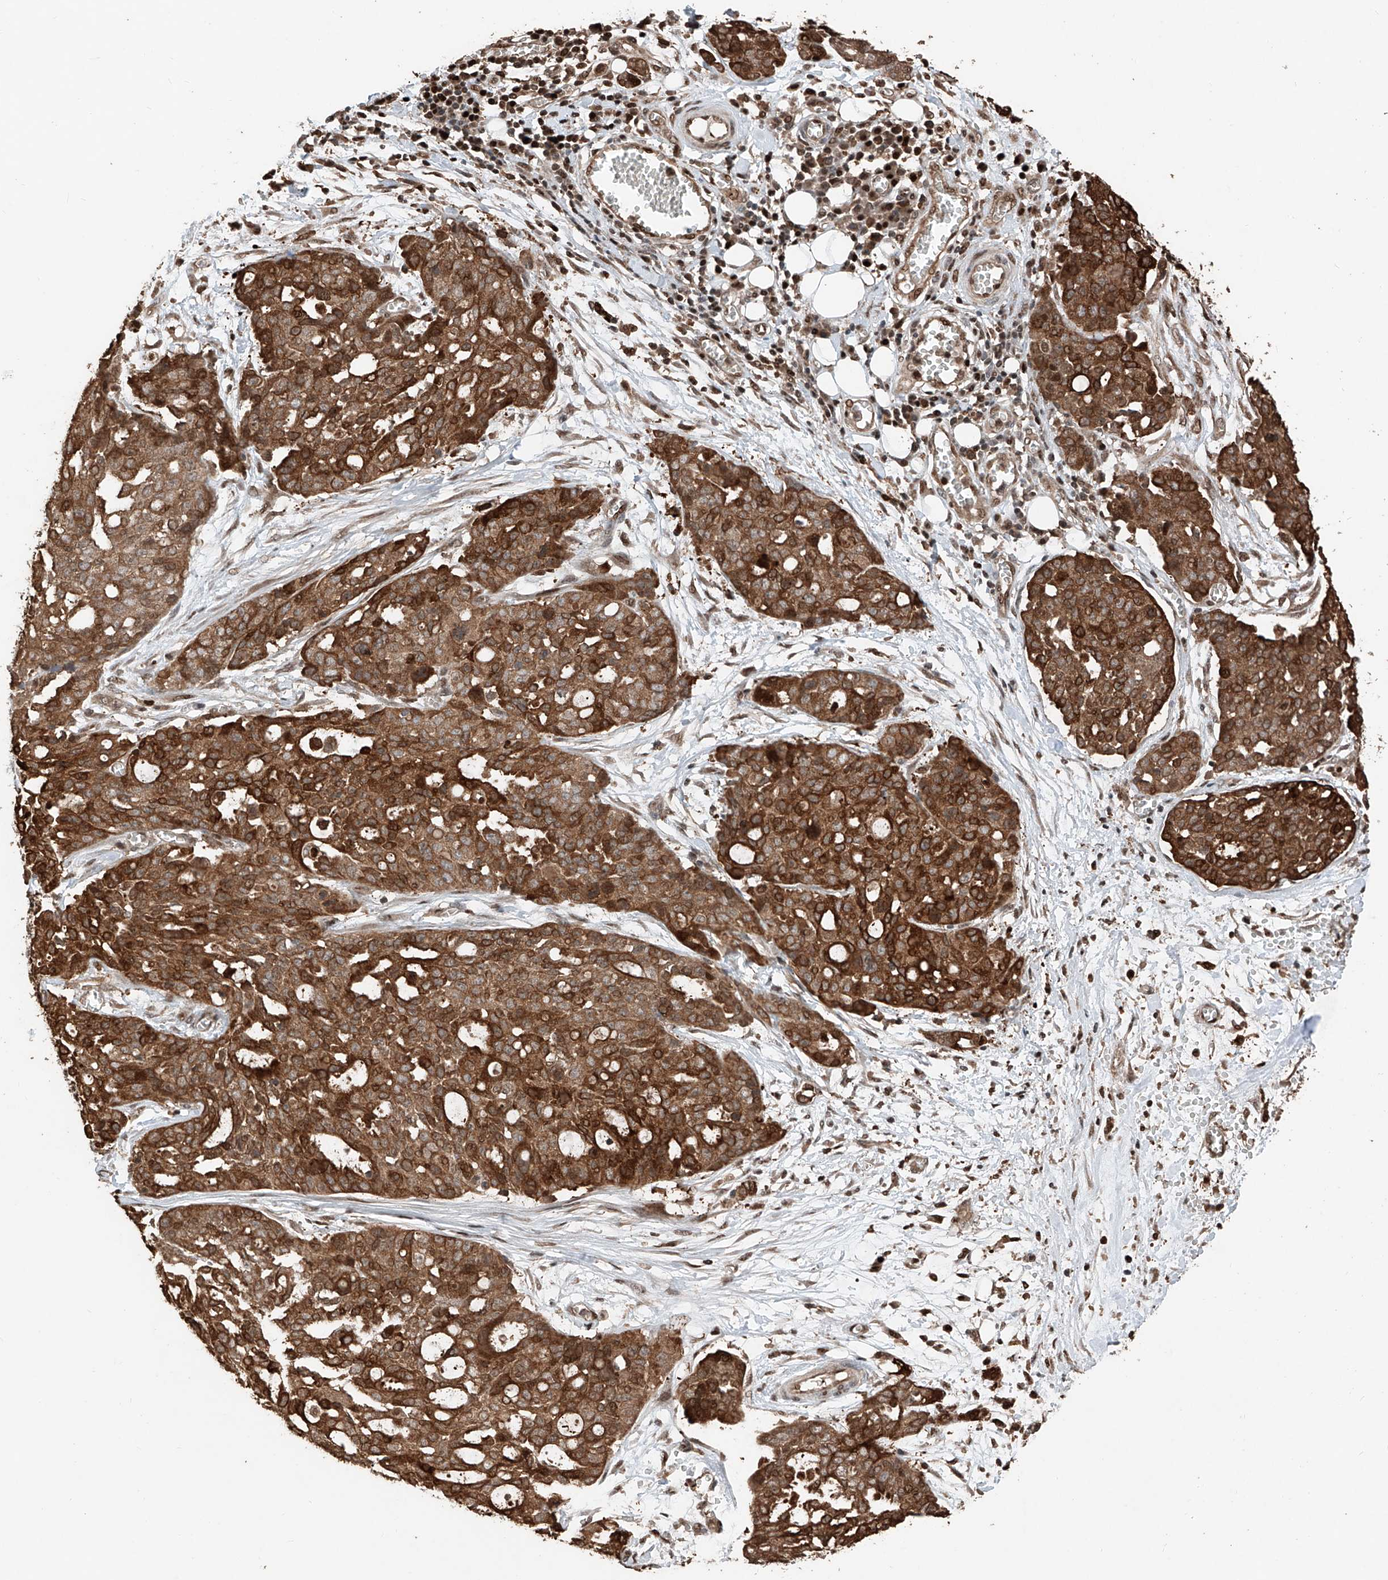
{"staining": {"intensity": "strong", "quantity": ">75%", "location": "cytoplasmic/membranous,nuclear"}, "tissue": "ovarian cancer", "cell_type": "Tumor cells", "image_type": "cancer", "snomed": [{"axis": "morphology", "description": "Cystadenocarcinoma, serous, NOS"}, {"axis": "topography", "description": "Soft tissue"}, {"axis": "topography", "description": "Ovary"}], "caption": "Tumor cells reveal strong cytoplasmic/membranous and nuclear expression in about >75% of cells in serous cystadenocarcinoma (ovarian).", "gene": "RMND1", "patient": {"sex": "female", "age": 57}}